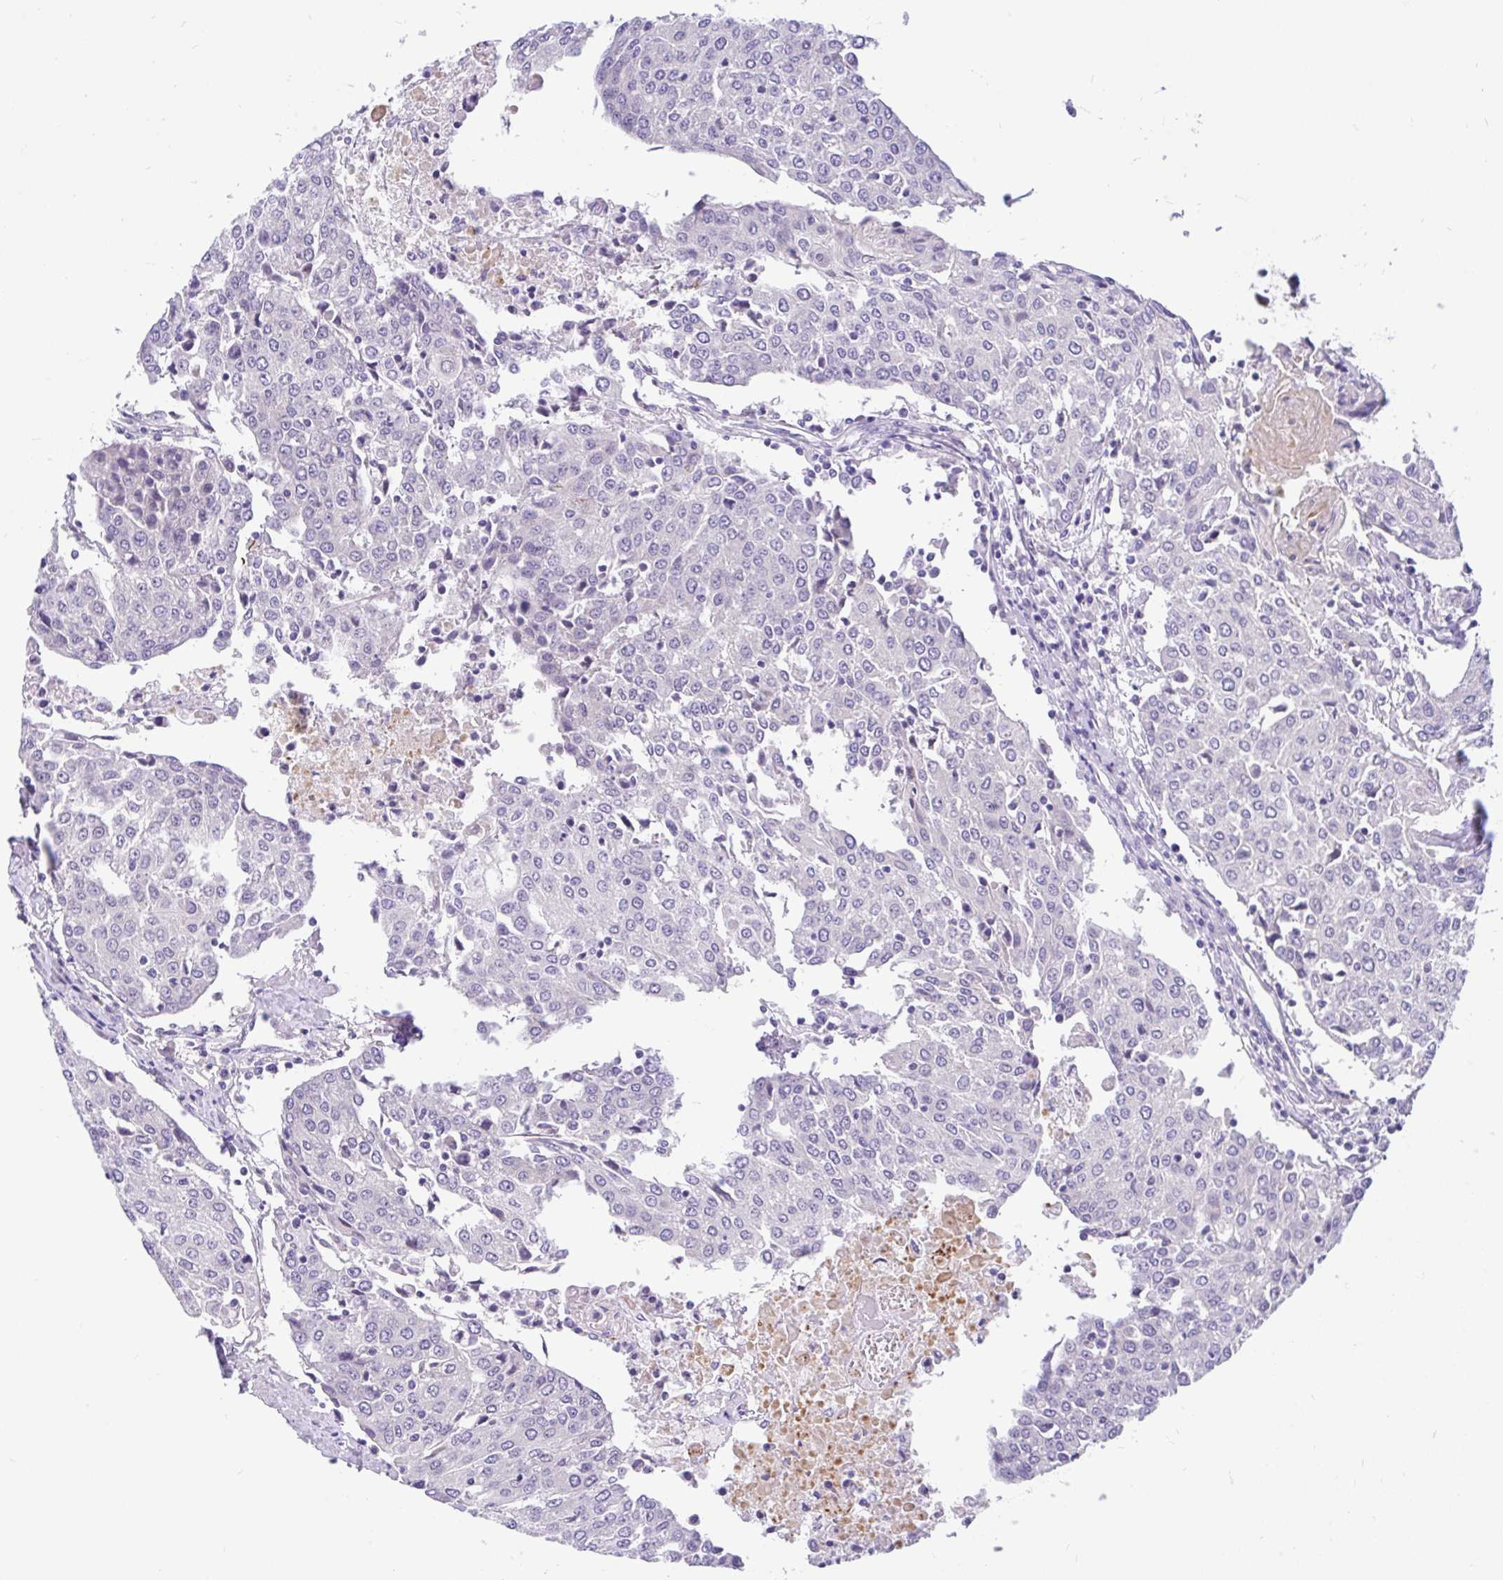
{"staining": {"intensity": "negative", "quantity": "none", "location": "none"}, "tissue": "urothelial cancer", "cell_type": "Tumor cells", "image_type": "cancer", "snomed": [{"axis": "morphology", "description": "Urothelial carcinoma, High grade"}, {"axis": "topography", "description": "Urinary bladder"}], "caption": "Immunohistochemistry (IHC) image of human high-grade urothelial carcinoma stained for a protein (brown), which reveals no positivity in tumor cells. (Stains: DAB IHC with hematoxylin counter stain, Microscopy: brightfield microscopy at high magnification).", "gene": "KIAA2013", "patient": {"sex": "female", "age": 85}}